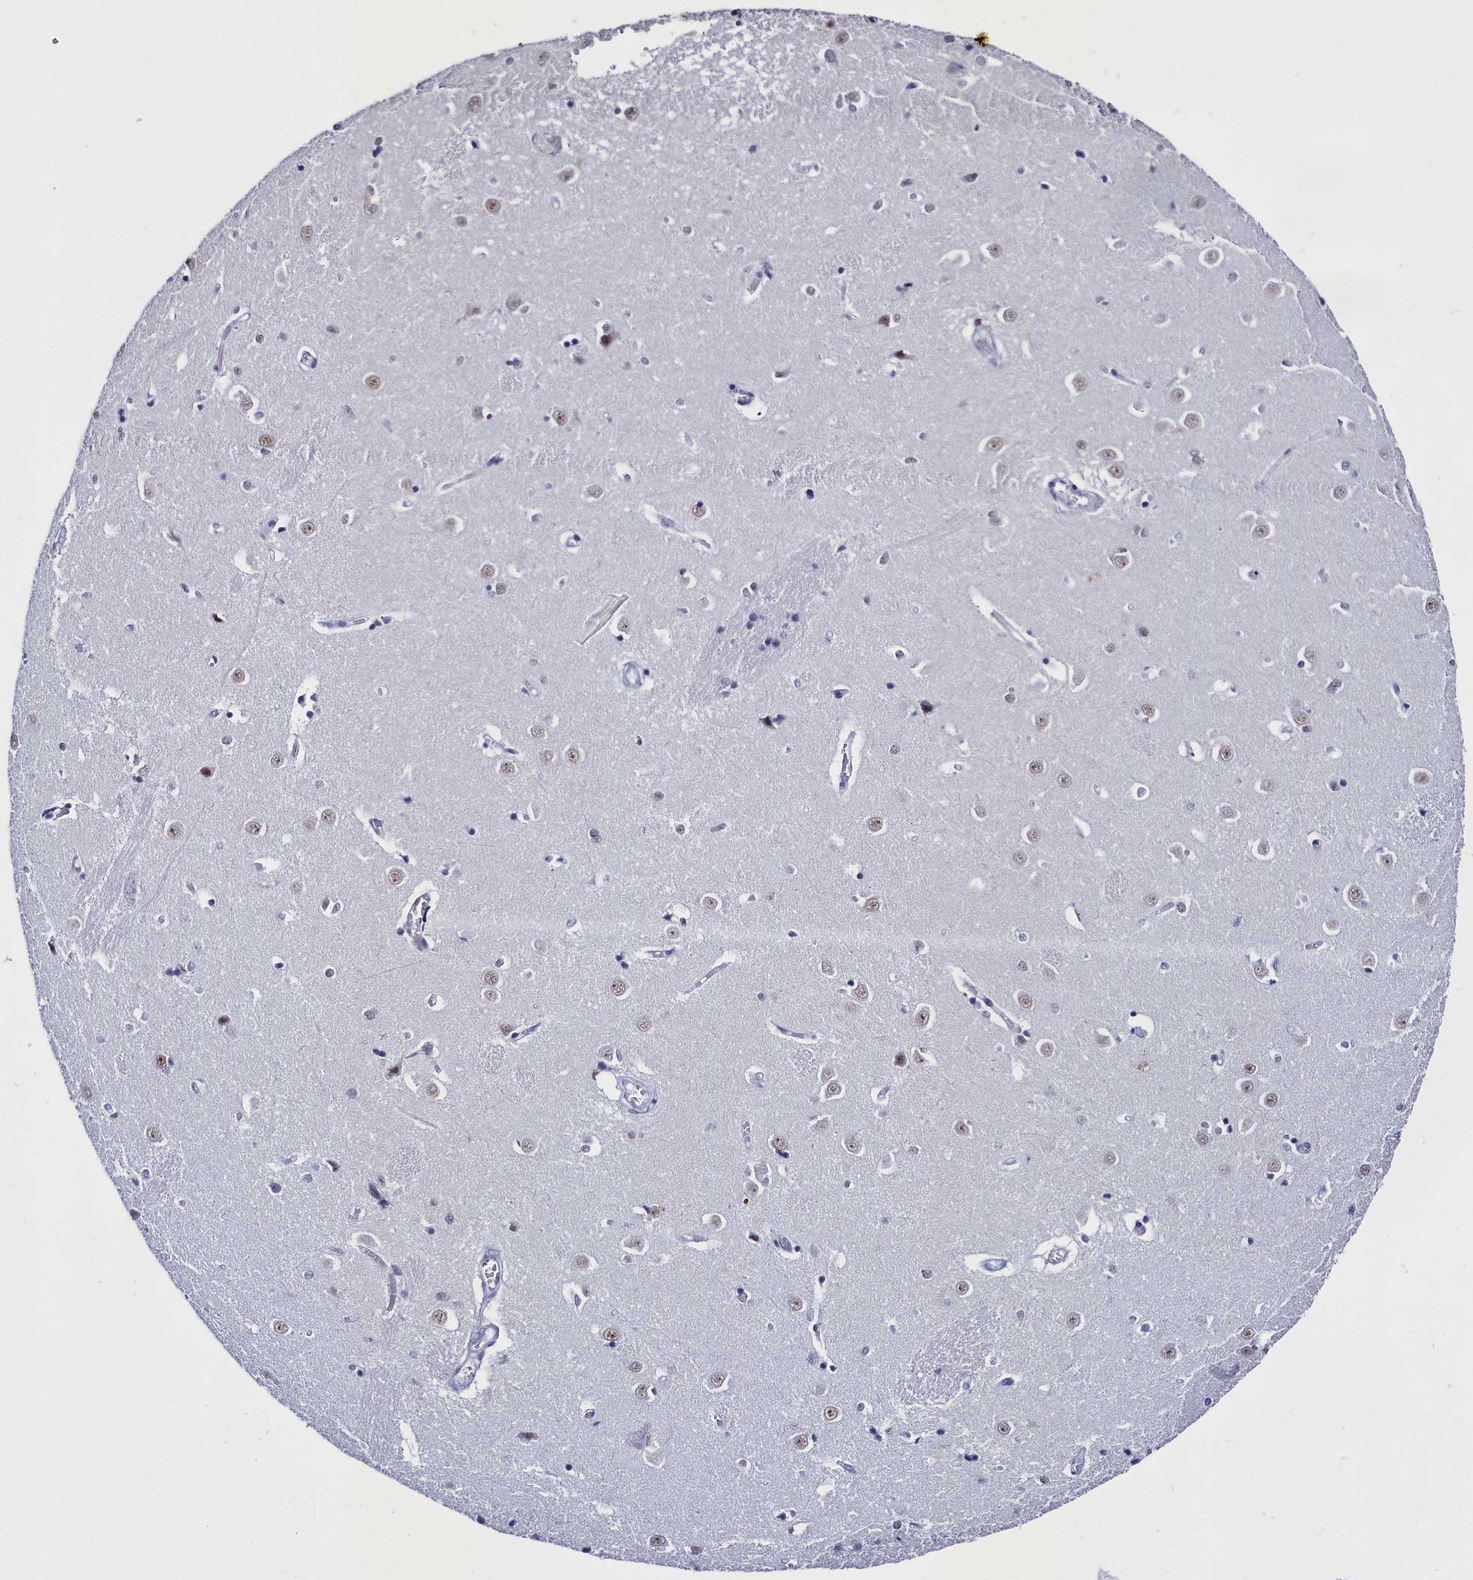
{"staining": {"intensity": "negative", "quantity": "none", "location": "none"}, "tissue": "caudate", "cell_type": "Glial cells", "image_type": "normal", "snomed": [{"axis": "morphology", "description": "Normal tissue, NOS"}, {"axis": "topography", "description": "Lateral ventricle wall"}], "caption": "Immunohistochemical staining of normal caudate demonstrates no significant positivity in glial cells. (DAB (3,3'-diaminobenzidine) IHC, high magnification).", "gene": "CD2BP2", "patient": {"sex": "male", "age": 37}}